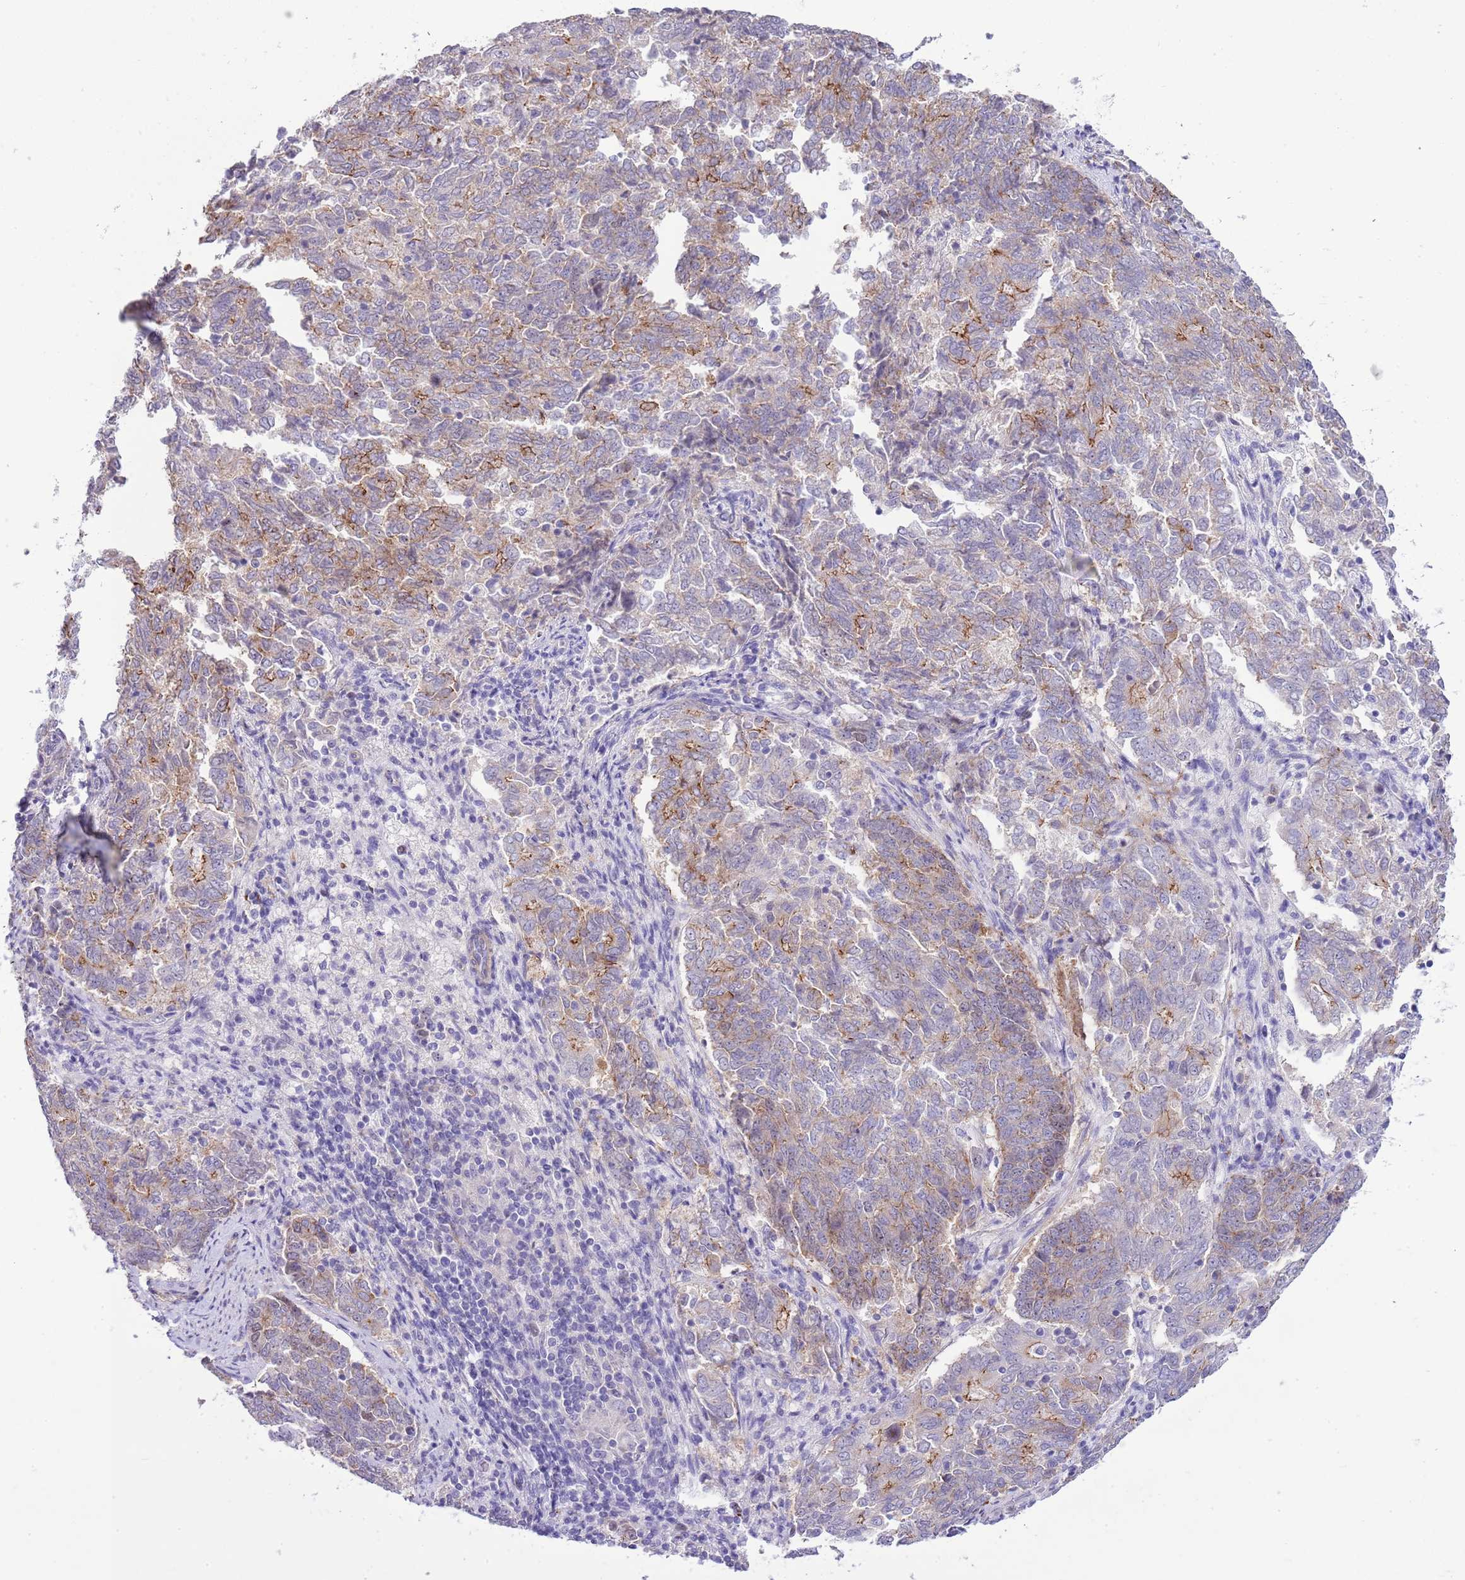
{"staining": {"intensity": "moderate", "quantity": "<25%", "location": "cytoplasmic/membranous"}, "tissue": "endometrial cancer", "cell_type": "Tumor cells", "image_type": "cancer", "snomed": [{"axis": "morphology", "description": "Adenocarcinoma, NOS"}, {"axis": "topography", "description": "Endometrium"}], "caption": "Endometrial adenocarcinoma tissue displays moderate cytoplasmic/membranous positivity in approximately <25% of tumor cells, visualized by immunohistochemistry.", "gene": "FBRSL1", "patient": {"sex": "female", "age": 80}}